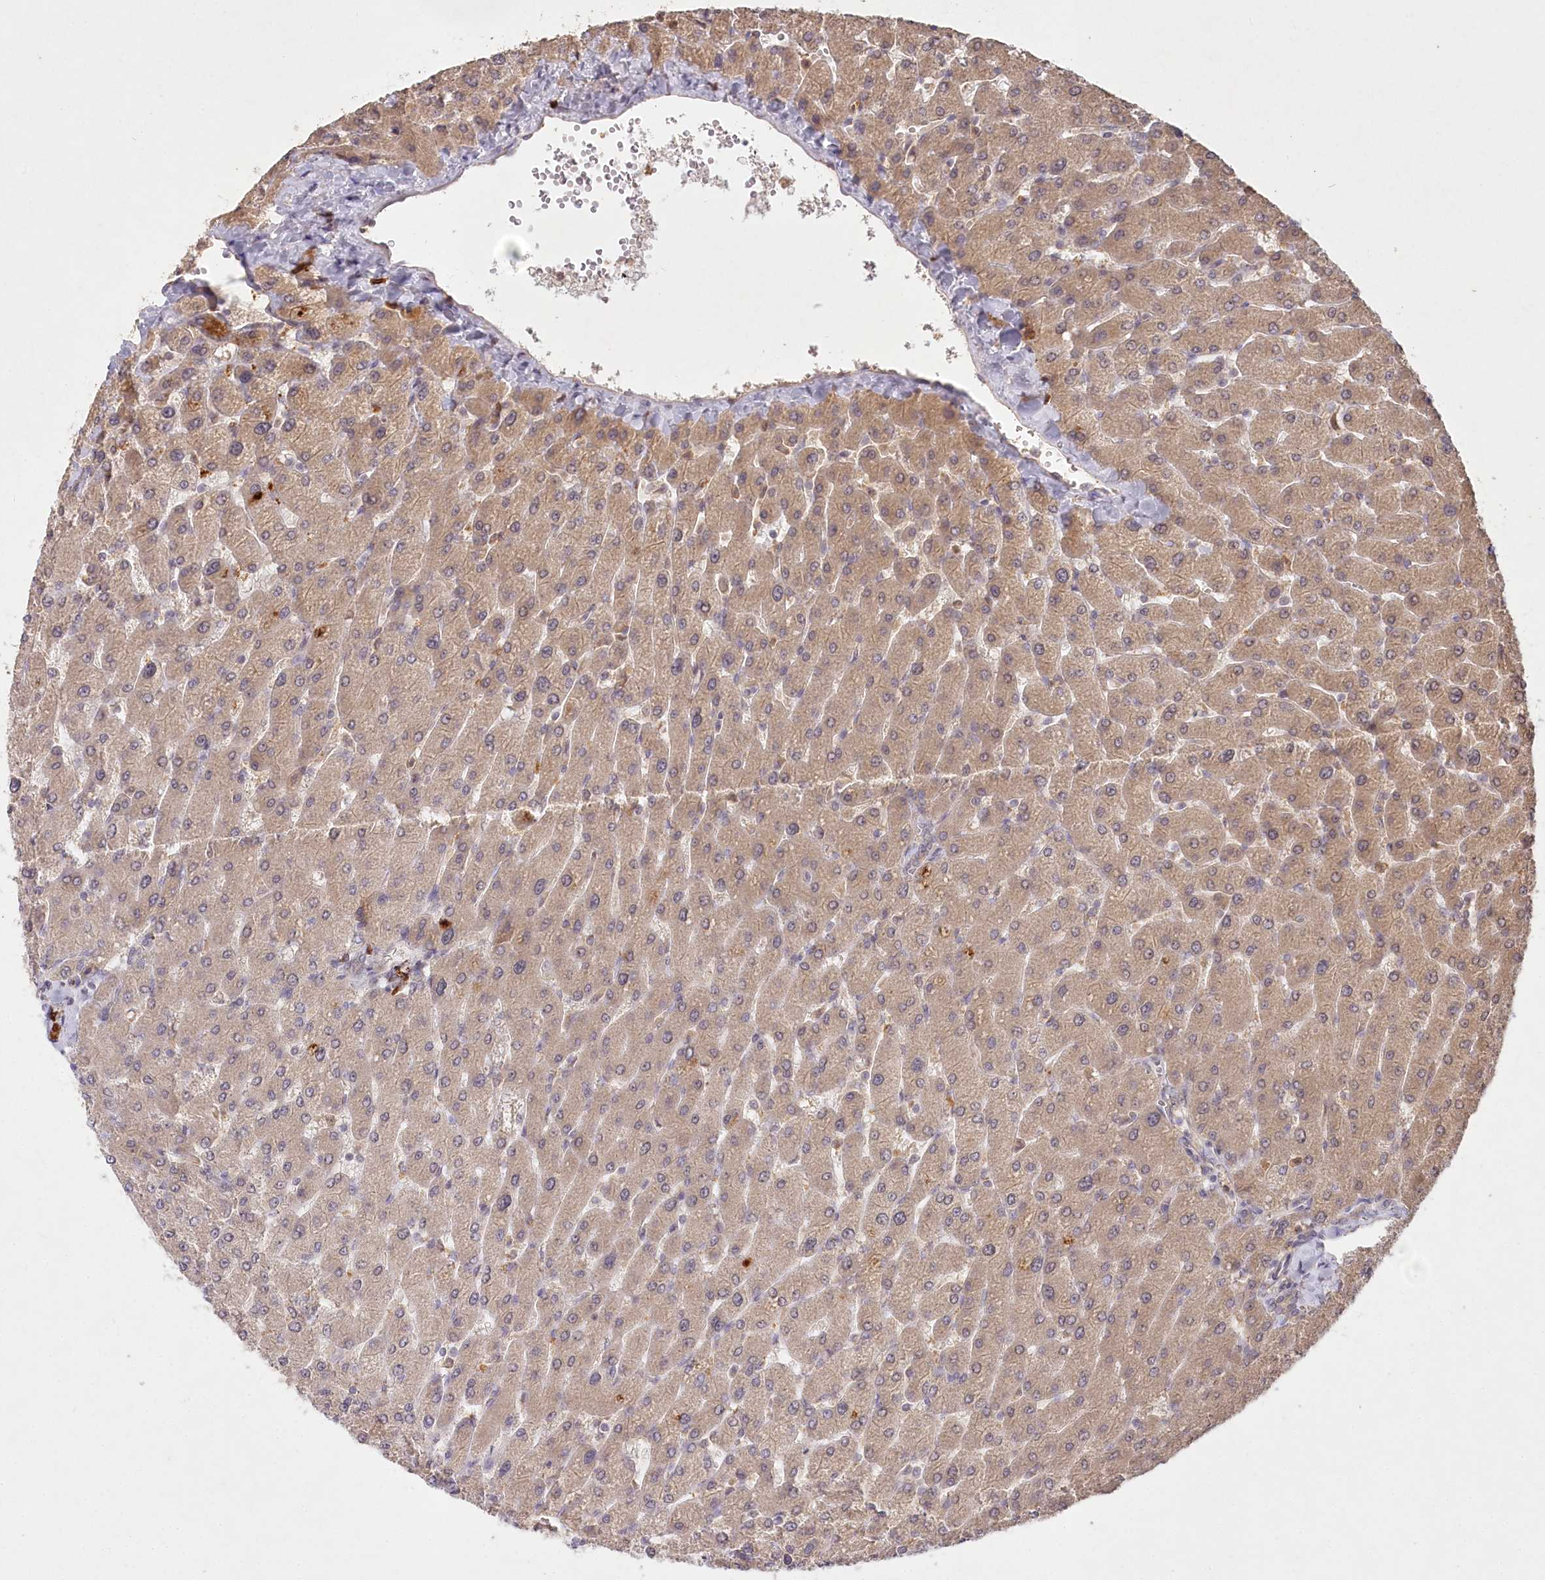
{"staining": {"intensity": "weak", "quantity": "25%-75%", "location": "cytoplasmic/membranous"}, "tissue": "liver", "cell_type": "Cholangiocytes", "image_type": "normal", "snomed": [{"axis": "morphology", "description": "Normal tissue, NOS"}, {"axis": "topography", "description": "Liver"}], "caption": "Cholangiocytes demonstrate low levels of weak cytoplasmic/membranous expression in approximately 25%-75% of cells in benign liver.", "gene": "IRAK1BP1", "patient": {"sex": "male", "age": 55}}